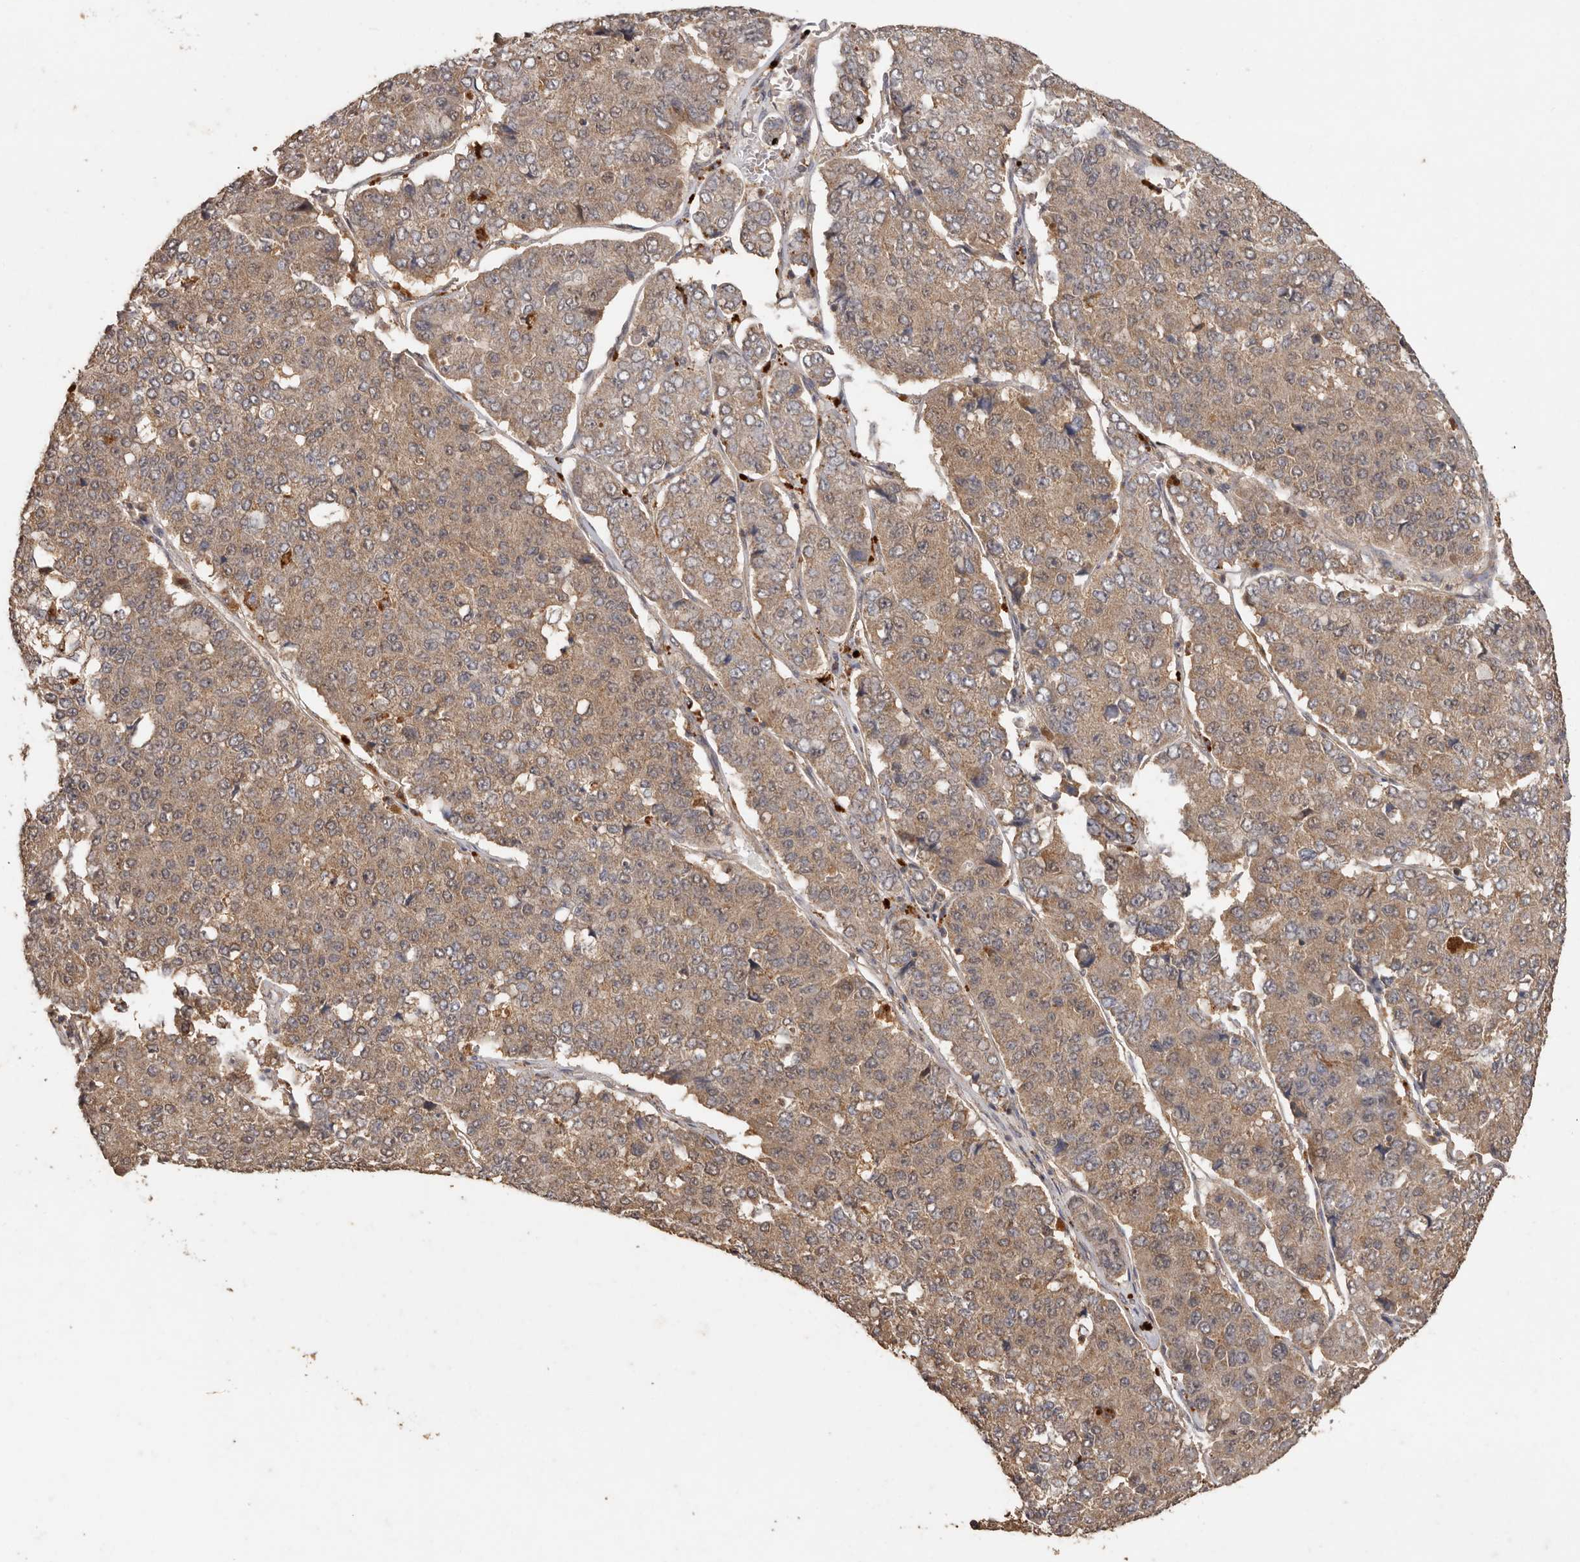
{"staining": {"intensity": "moderate", "quantity": ">75%", "location": "cytoplasmic/membranous"}, "tissue": "pancreatic cancer", "cell_type": "Tumor cells", "image_type": "cancer", "snomed": [{"axis": "morphology", "description": "Adenocarcinoma, NOS"}, {"axis": "topography", "description": "Pancreas"}], "caption": "About >75% of tumor cells in pancreatic adenocarcinoma demonstrate moderate cytoplasmic/membranous protein staining as visualized by brown immunohistochemical staining.", "gene": "RWDD1", "patient": {"sex": "male", "age": 50}}